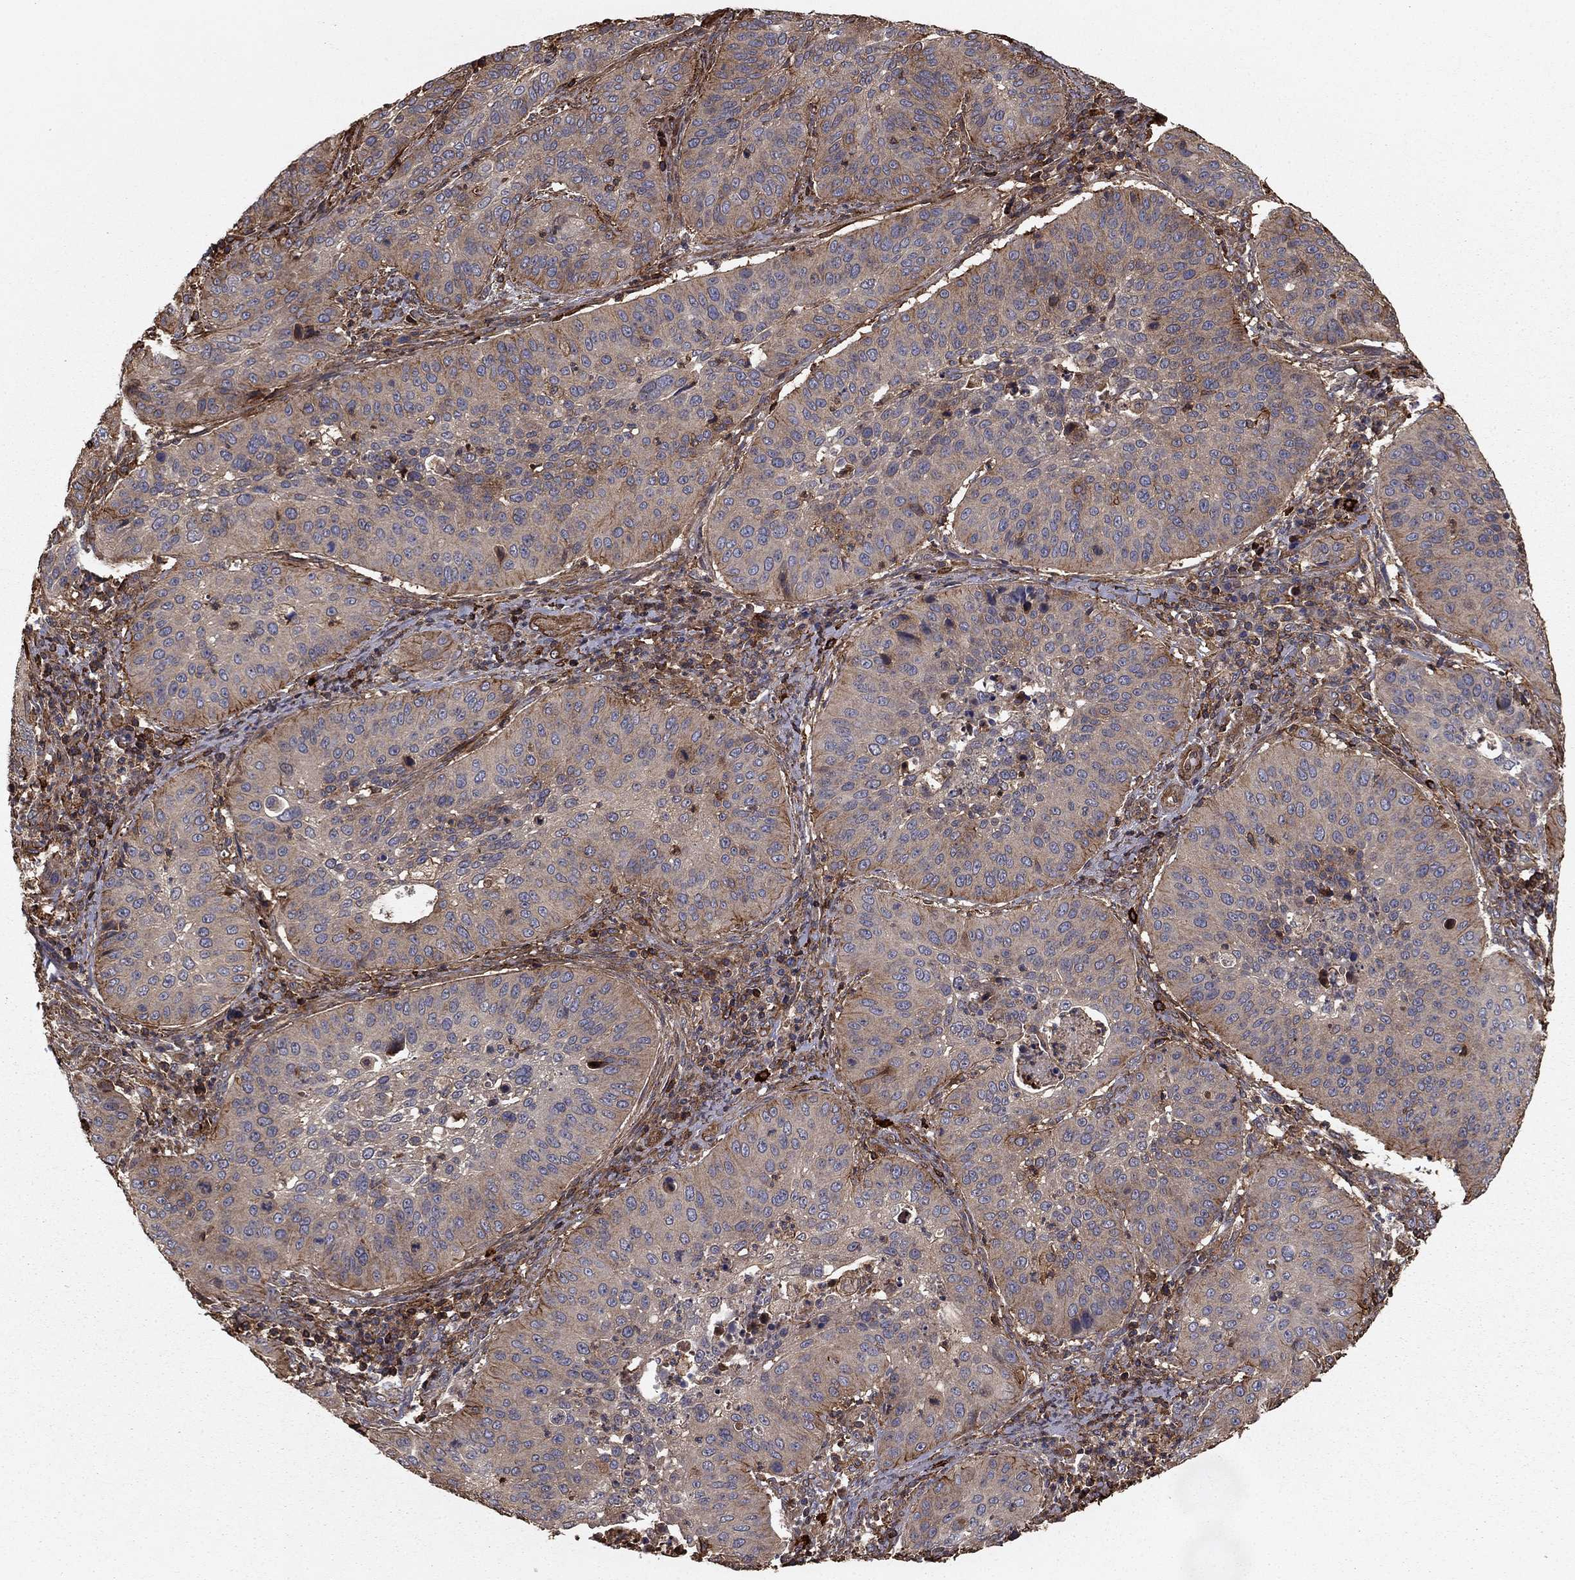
{"staining": {"intensity": "weak", "quantity": "<25%", "location": "cytoplasmic/membranous"}, "tissue": "cervical cancer", "cell_type": "Tumor cells", "image_type": "cancer", "snomed": [{"axis": "morphology", "description": "Normal tissue, NOS"}, {"axis": "morphology", "description": "Squamous cell carcinoma, NOS"}, {"axis": "topography", "description": "Cervix"}], "caption": "Immunohistochemistry (IHC) micrograph of squamous cell carcinoma (cervical) stained for a protein (brown), which shows no staining in tumor cells. Nuclei are stained in blue.", "gene": "HABP4", "patient": {"sex": "female", "age": 39}}